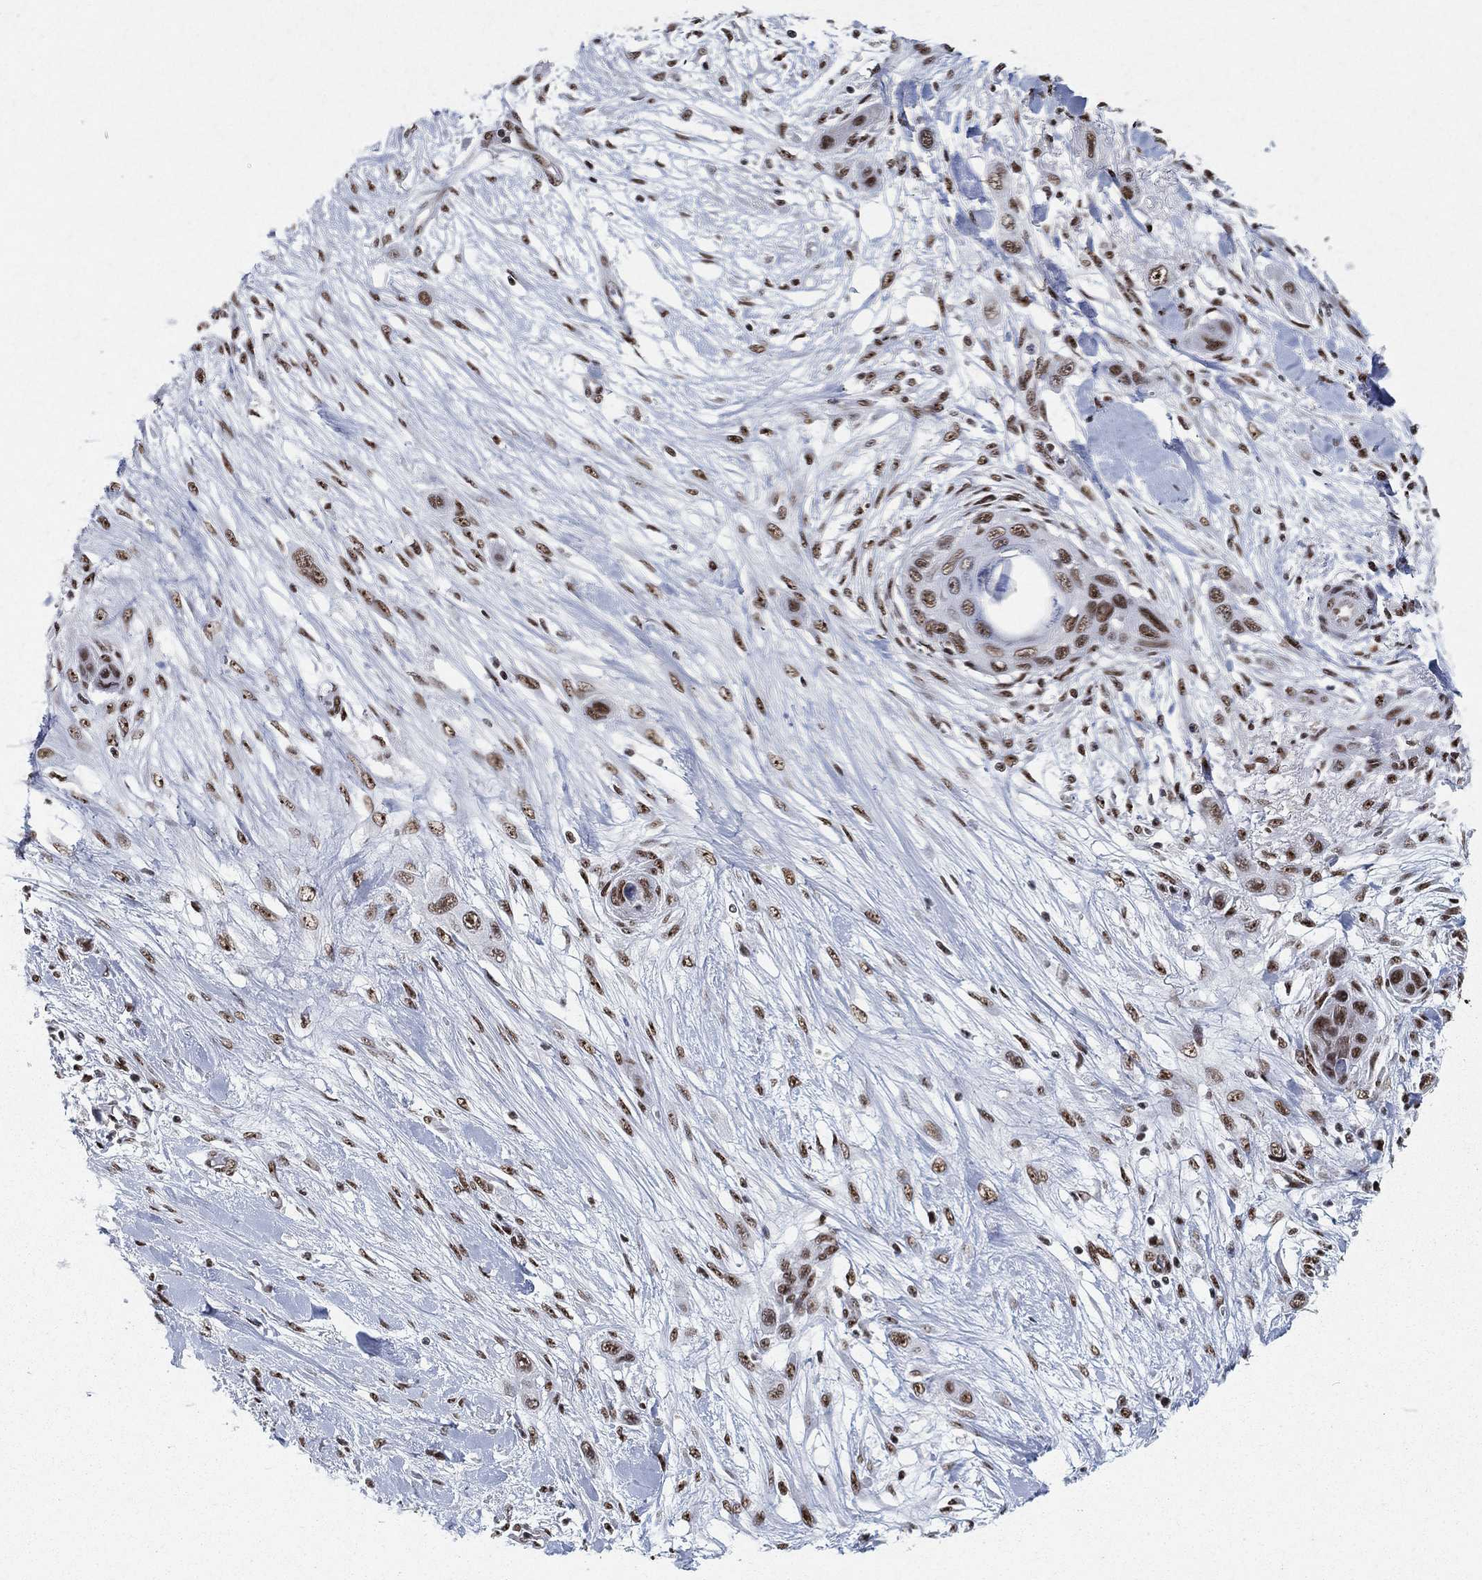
{"staining": {"intensity": "moderate", "quantity": ">75%", "location": "nuclear"}, "tissue": "skin cancer", "cell_type": "Tumor cells", "image_type": "cancer", "snomed": [{"axis": "morphology", "description": "Squamous cell carcinoma, NOS"}, {"axis": "topography", "description": "Skin"}], "caption": "Human skin cancer stained with a brown dye shows moderate nuclear positive staining in approximately >75% of tumor cells.", "gene": "DDX27", "patient": {"sex": "male", "age": 79}}